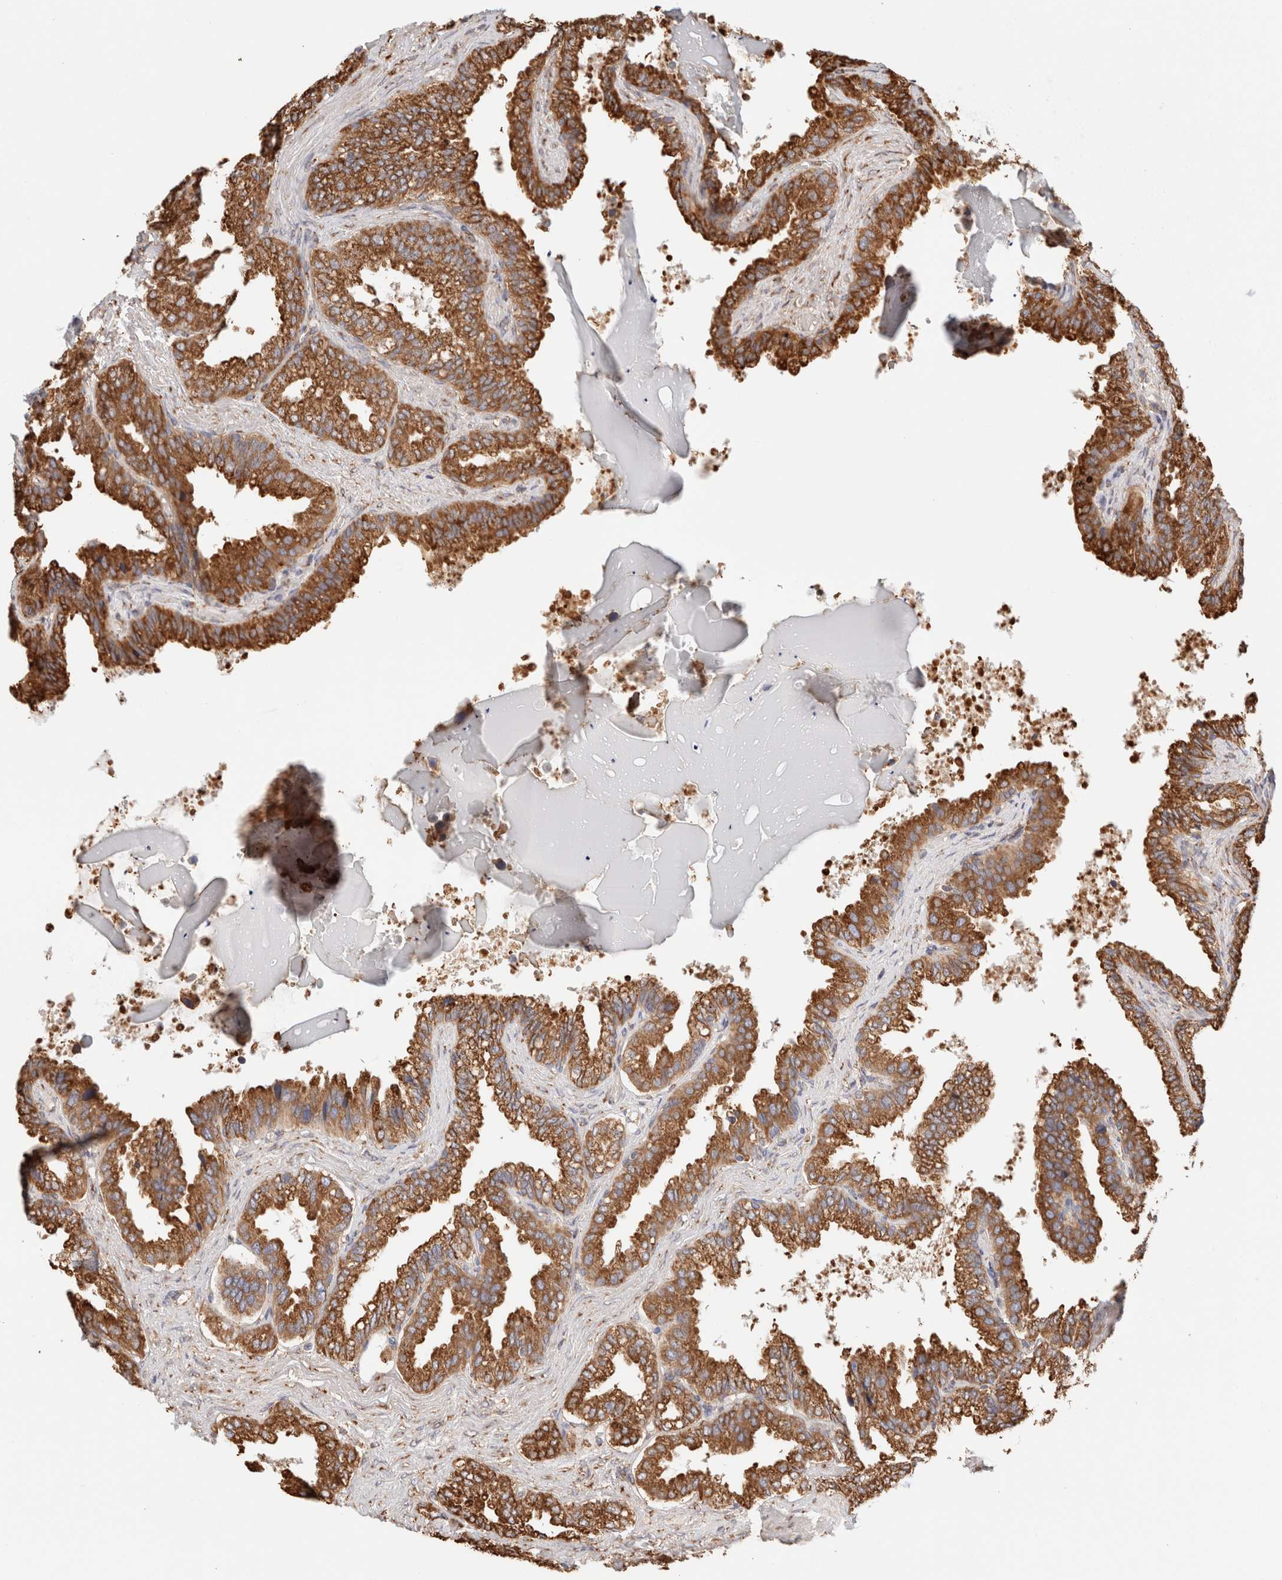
{"staining": {"intensity": "strong", "quantity": ">75%", "location": "cytoplasmic/membranous"}, "tissue": "seminal vesicle", "cell_type": "Glandular cells", "image_type": "normal", "snomed": [{"axis": "morphology", "description": "Normal tissue, NOS"}, {"axis": "topography", "description": "Seminal veicle"}], "caption": "Protein staining of benign seminal vesicle reveals strong cytoplasmic/membranous expression in about >75% of glandular cells. The staining is performed using DAB (3,3'-diaminobenzidine) brown chromogen to label protein expression. The nuclei are counter-stained blue using hematoxylin.", "gene": "FER", "patient": {"sex": "male", "age": 46}}